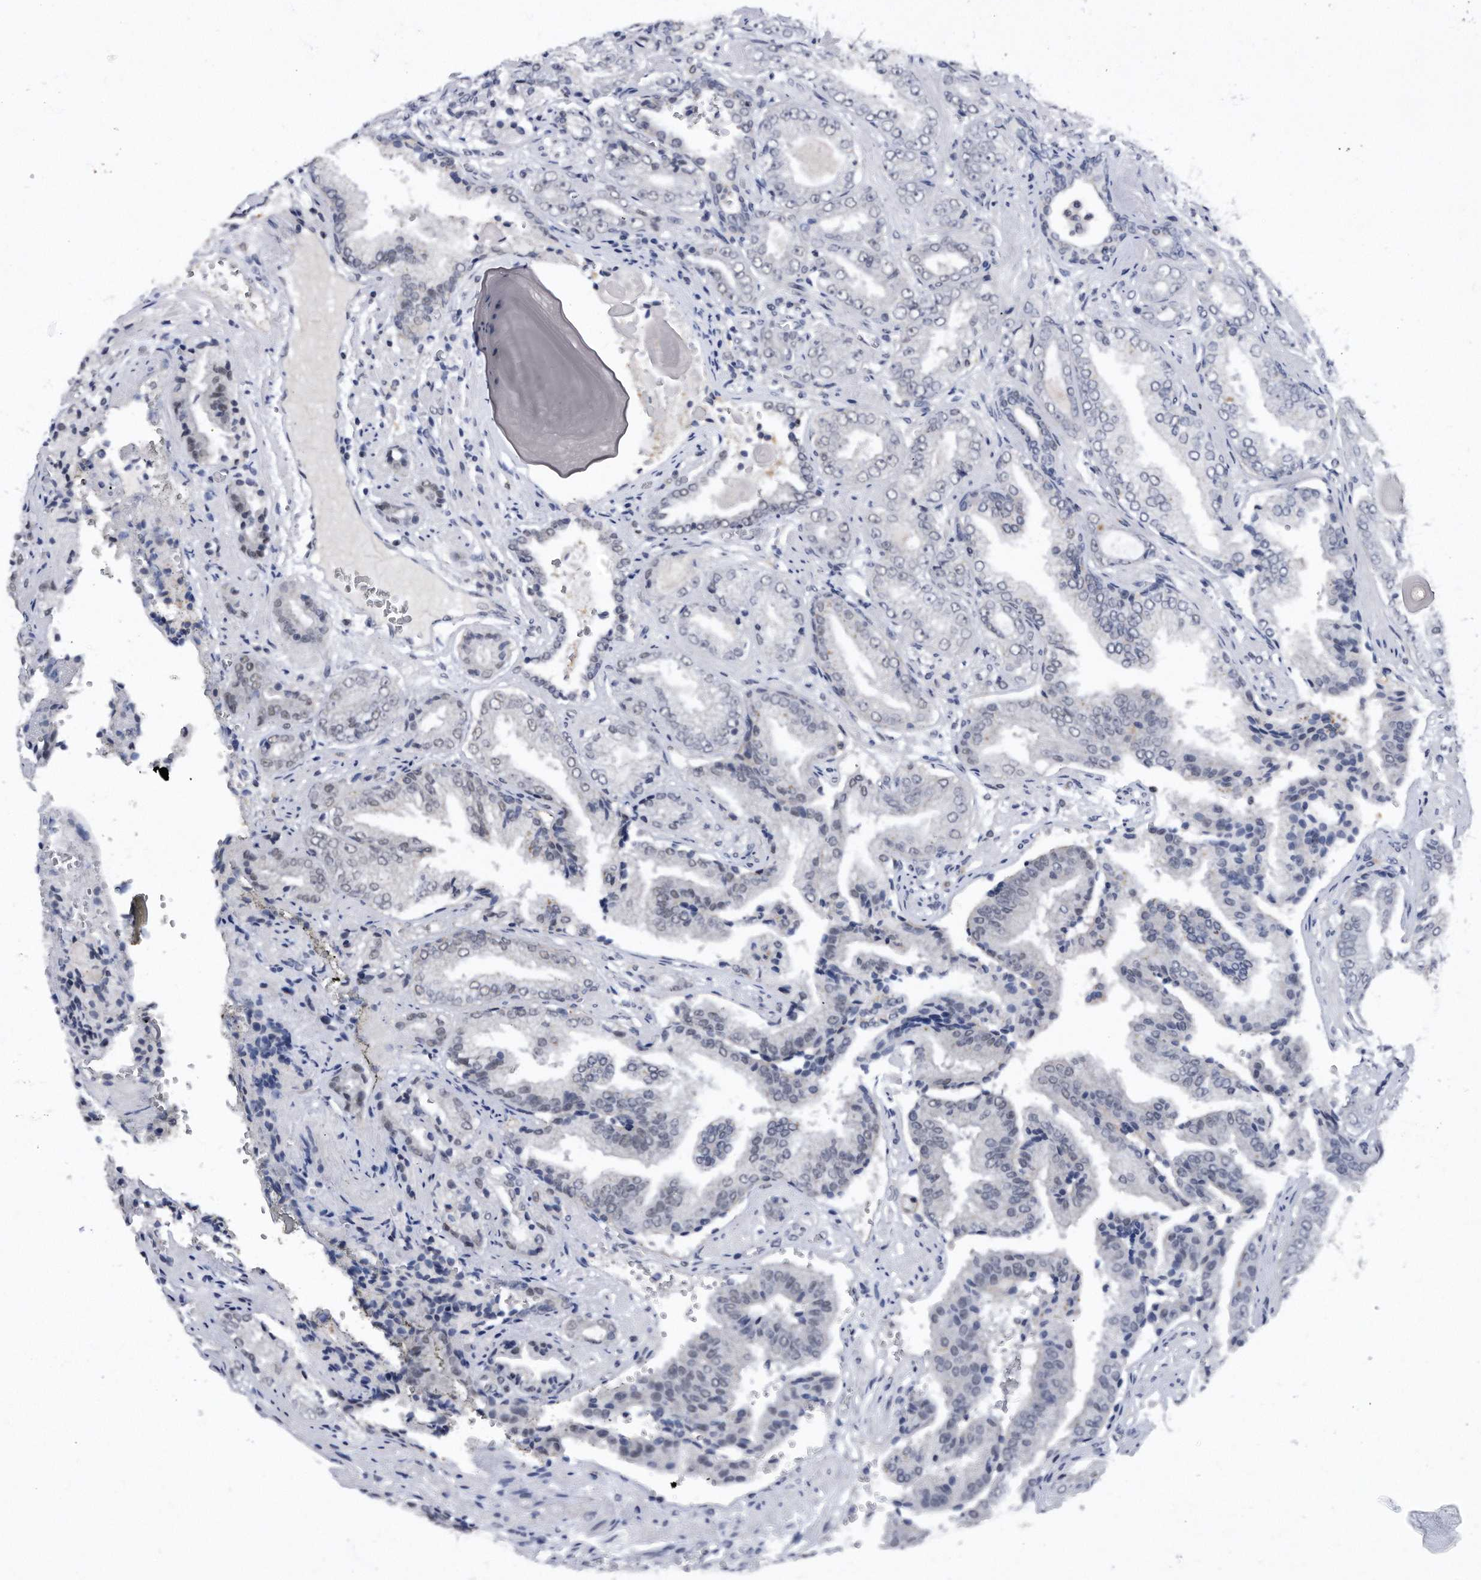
{"staining": {"intensity": "negative", "quantity": "none", "location": "none"}, "tissue": "prostate cancer", "cell_type": "Tumor cells", "image_type": "cancer", "snomed": [{"axis": "morphology", "description": "Adenocarcinoma, High grade"}, {"axis": "topography", "description": "Prostate"}], "caption": "Tumor cells are negative for protein expression in human prostate cancer (adenocarcinoma (high-grade)).", "gene": "VIRMA", "patient": {"sex": "male", "age": 71}}